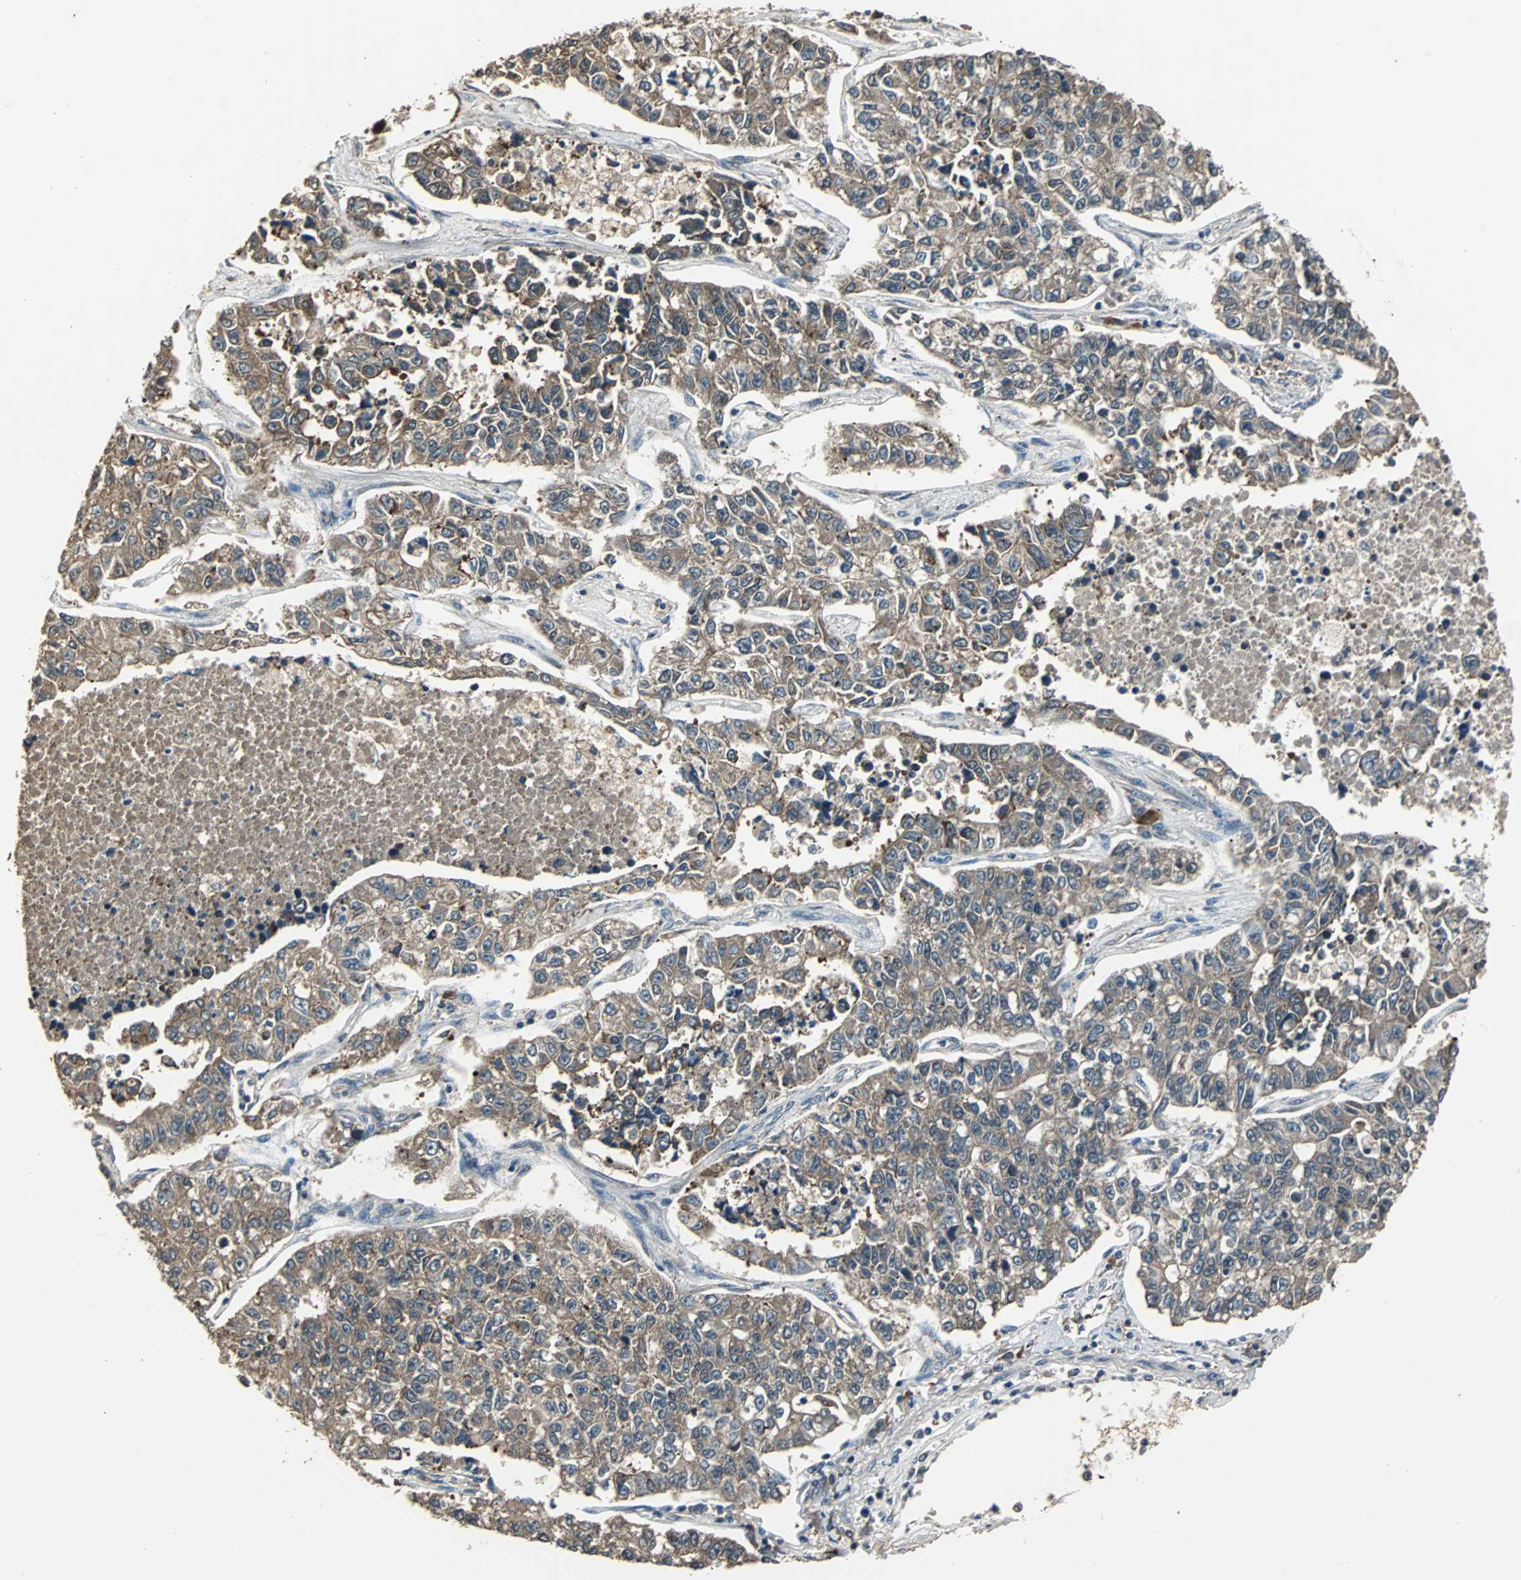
{"staining": {"intensity": "moderate", "quantity": ">75%", "location": "cytoplasmic/membranous"}, "tissue": "lung cancer", "cell_type": "Tumor cells", "image_type": "cancer", "snomed": [{"axis": "morphology", "description": "Adenocarcinoma, NOS"}, {"axis": "topography", "description": "Lung"}], "caption": "Brown immunohistochemical staining in lung adenocarcinoma displays moderate cytoplasmic/membranous staining in approximately >75% of tumor cells. (DAB (3,3'-diaminobenzidine) IHC with brightfield microscopy, high magnification).", "gene": "ABHD2", "patient": {"sex": "male", "age": 49}}